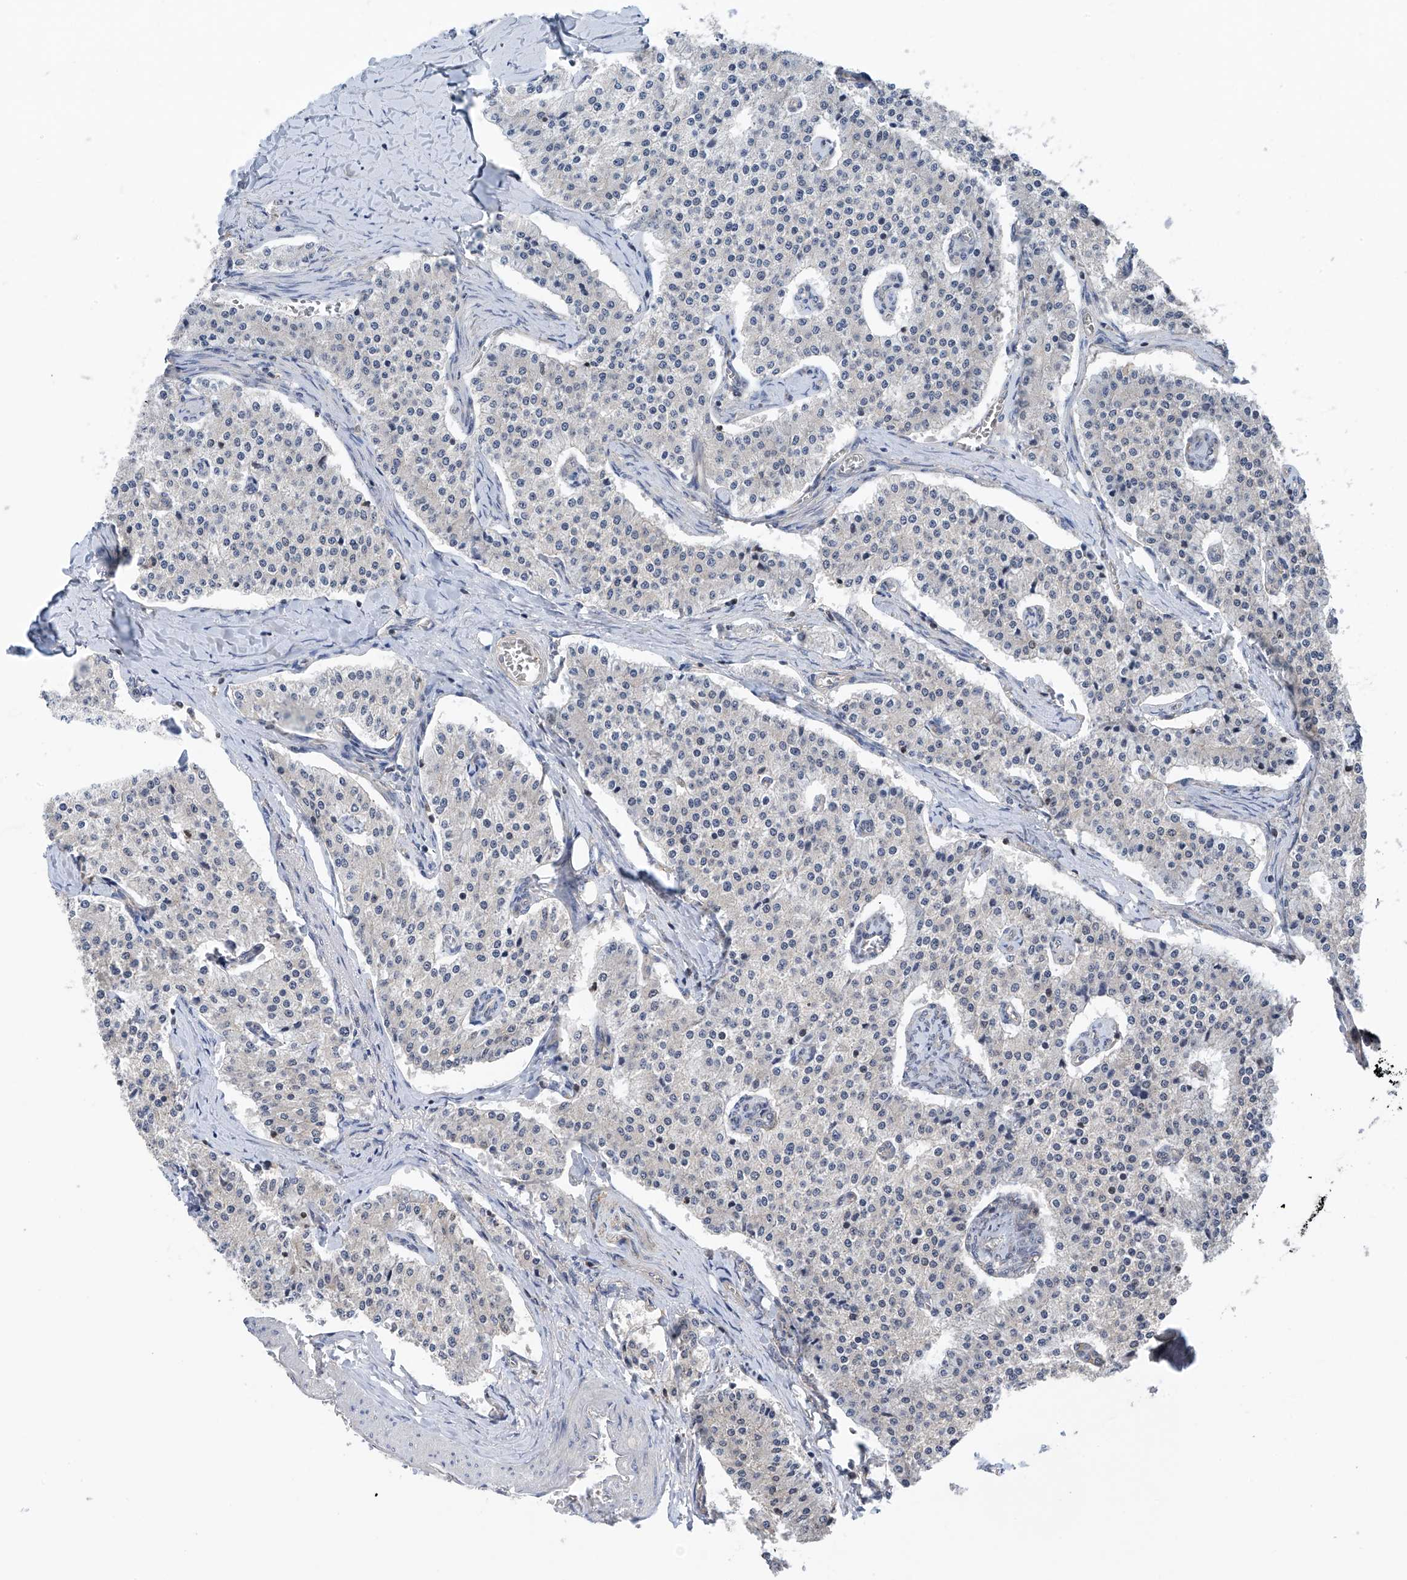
{"staining": {"intensity": "negative", "quantity": "none", "location": "none"}, "tissue": "carcinoid", "cell_type": "Tumor cells", "image_type": "cancer", "snomed": [{"axis": "morphology", "description": "Carcinoid, malignant, NOS"}, {"axis": "topography", "description": "Colon"}], "caption": "Carcinoid was stained to show a protein in brown. There is no significant expression in tumor cells.", "gene": "DNAJC9", "patient": {"sex": "female", "age": 52}}